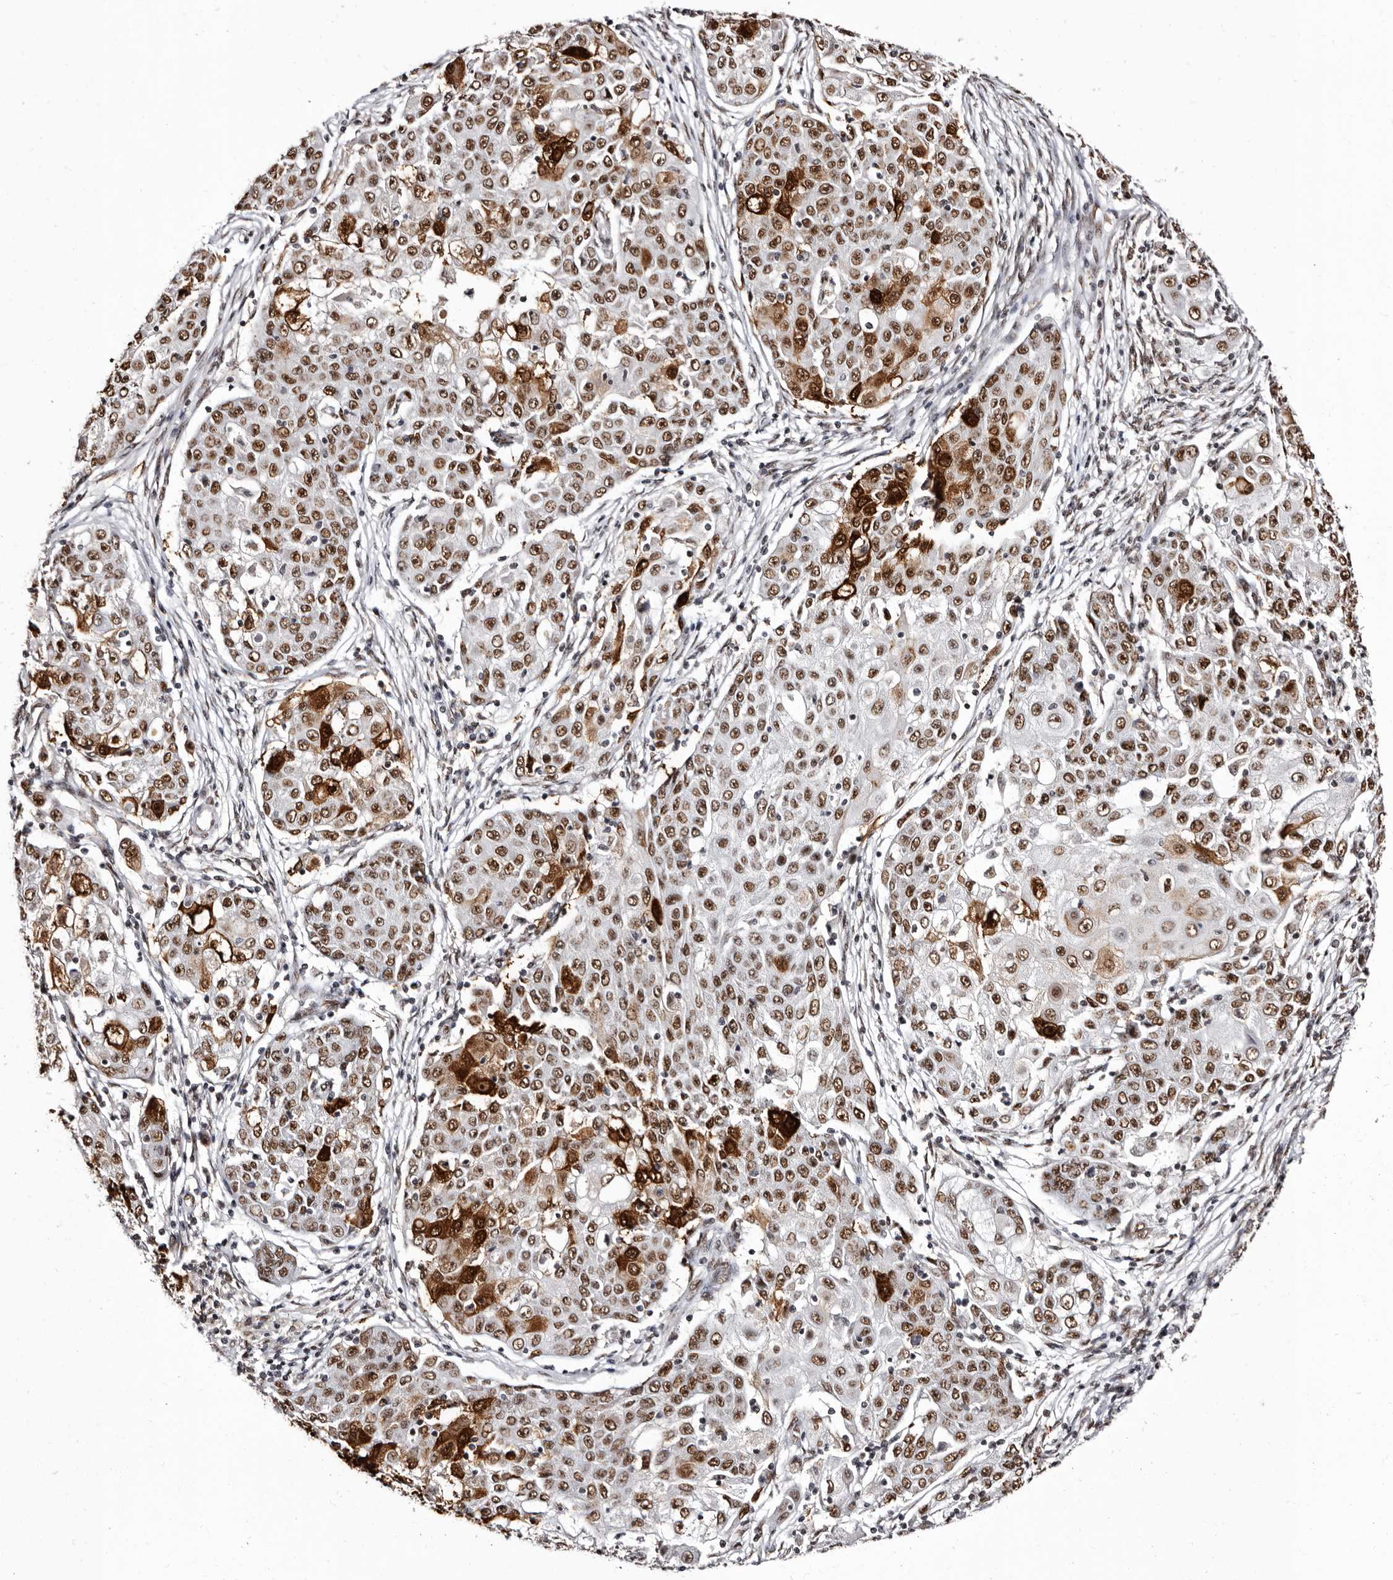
{"staining": {"intensity": "moderate", "quantity": ">75%", "location": "nuclear"}, "tissue": "ovarian cancer", "cell_type": "Tumor cells", "image_type": "cancer", "snomed": [{"axis": "morphology", "description": "Carcinoma, endometroid"}, {"axis": "topography", "description": "Ovary"}], "caption": "Ovarian cancer stained with DAB immunohistochemistry (IHC) demonstrates medium levels of moderate nuclear positivity in approximately >75% of tumor cells.", "gene": "ANAPC11", "patient": {"sex": "female", "age": 42}}